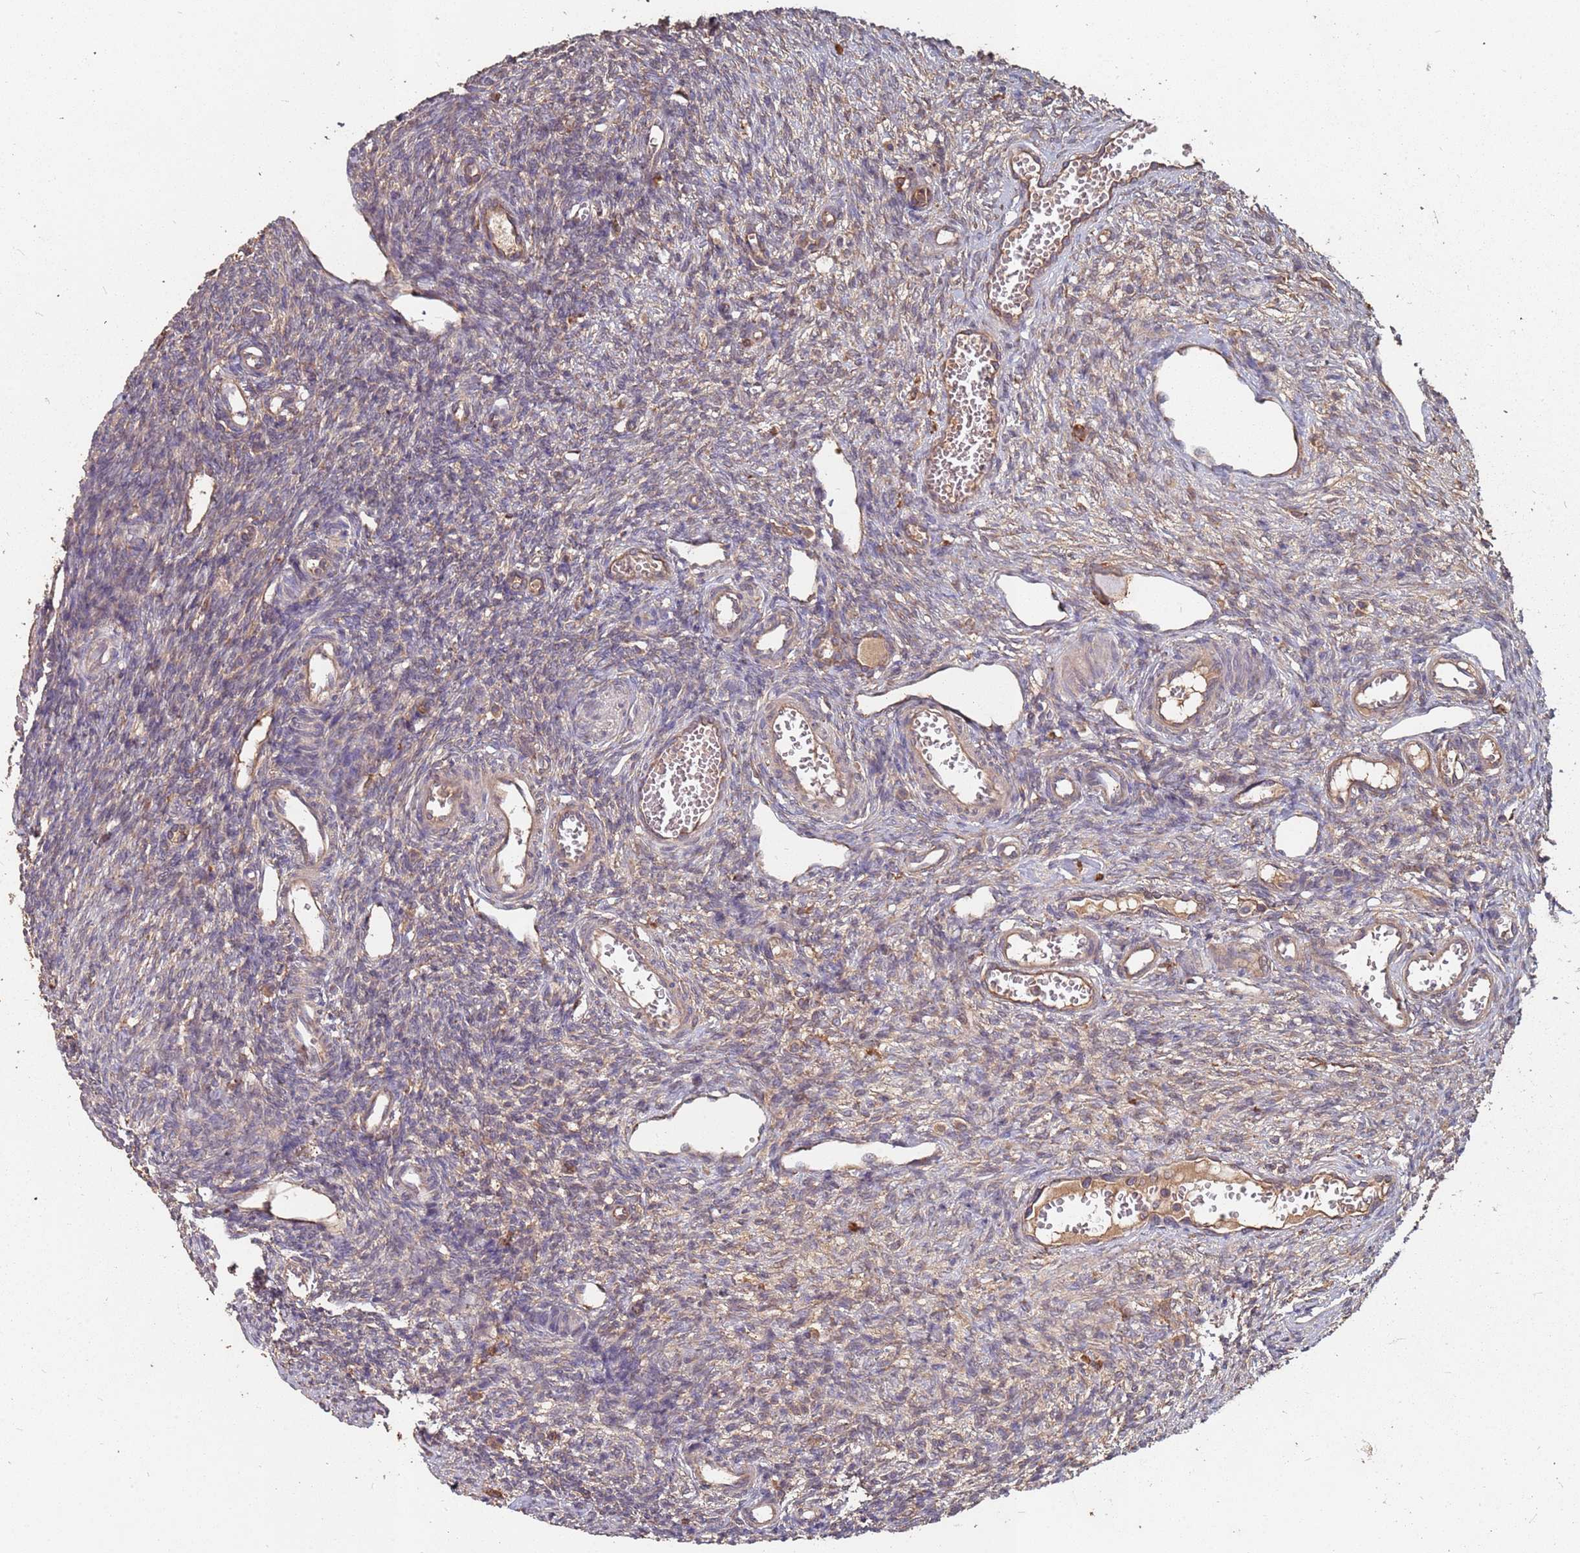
{"staining": {"intensity": "weak", "quantity": "25%-75%", "location": "cytoplasmic/membranous"}, "tissue": "ovary", "cell_type": "Ovarian stroma cells", "image_type": "normal", "snomed": [{"axis": "morphology", "description": "Normal tissue, NOS"}, {"axis": "morphology", "description": "Cyst, NOS"}, {"axis": "topography", "description": "Ovary"}], "caption": "This image displays immunohistochemistry staining of normal human ovary, with low weak cytoplasmic/membranous staining in about 25%-75% of ovarian stroma cells.", "gene": "ATG5", "patient": {"sex": "female", "age": 33}}